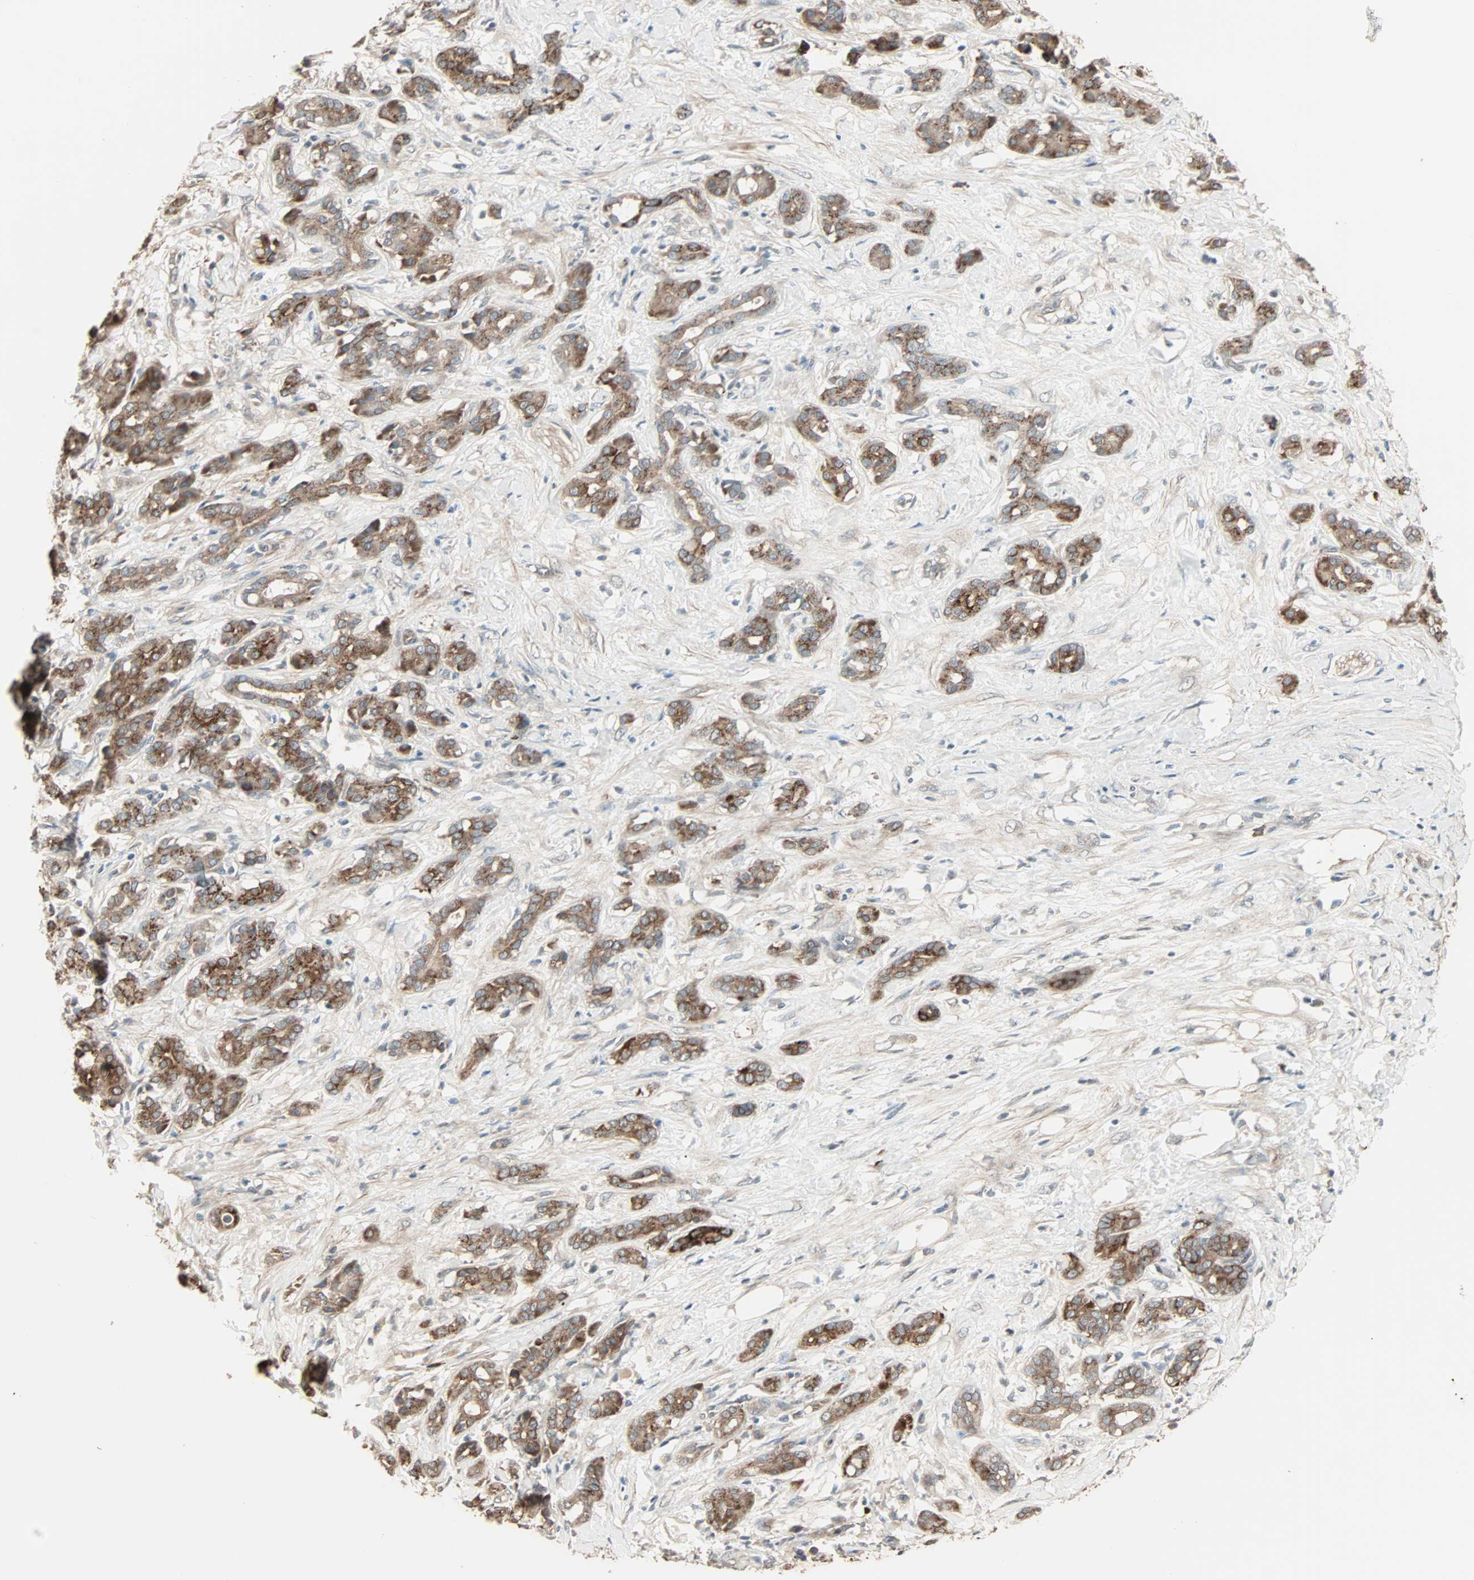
{"staining": {"intensity": "strong", "quantity": ">75%", "location": "cytoplasmic/membranous"}, "tissue": "pancreatic cancer", "cell_type": "Tumor cells", "image_type": "cancer", "snomed": [{"axis": "morphology", "description": "Adenocarcinoma, NOS"}, {"axis": "topography", "description": "Pancreas"}], "caption": "IHC histopathology image of neoplastic tissue: human pancreatic cancer (adenocarcinoma) stained using immunohistochemistry (IHC) demonstrates high levels of strong protein expression localized specifically in the cytoplasmic/membranous of tumor cells, appearing as a cytoplasmic/membranous brown color.", "gene": "GALNT3", "patient": {"sex": "male", "age": 41}}